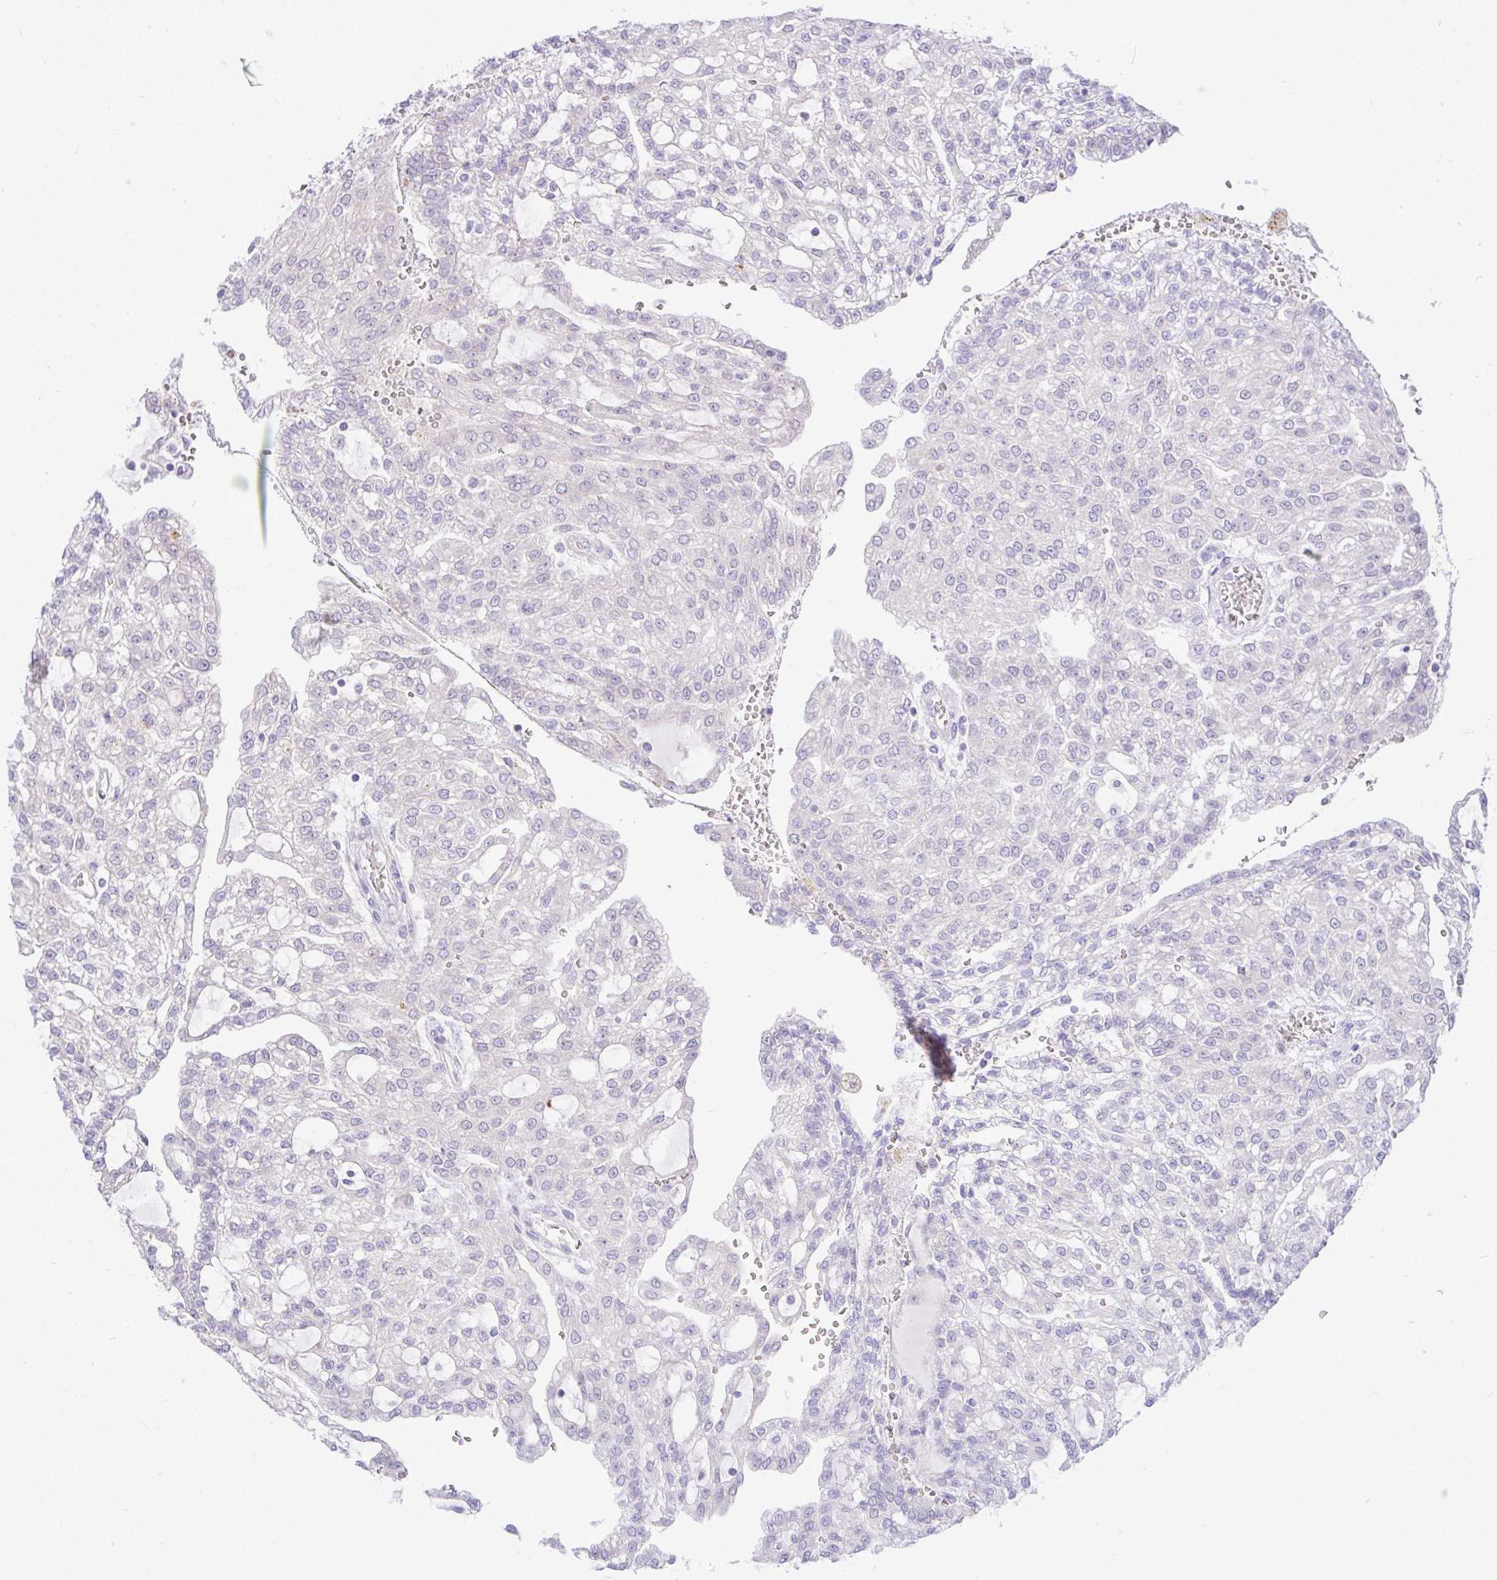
{"staining": {"intensity": "negative", "quantity": "none", "location": "none"}, "tissue": "renal cancer", "cell_type": "Tumor cells", "image_type": "cancer", "snomed": [{"axis": "morphology", "description": "Adenocarcinoma, NOS"}, {"axis": "topography", "description": "Kidney"}], "caption": "High magnification brightfield microscopy of renal cancer stained with DAB (3,3'-diaminobenzidine) (brown) and counterstained with hematoxylin (blue): tumor cells show no significant staining.", "gene": "ZNF101", "patient": {"sex": "male", "age": 63}}